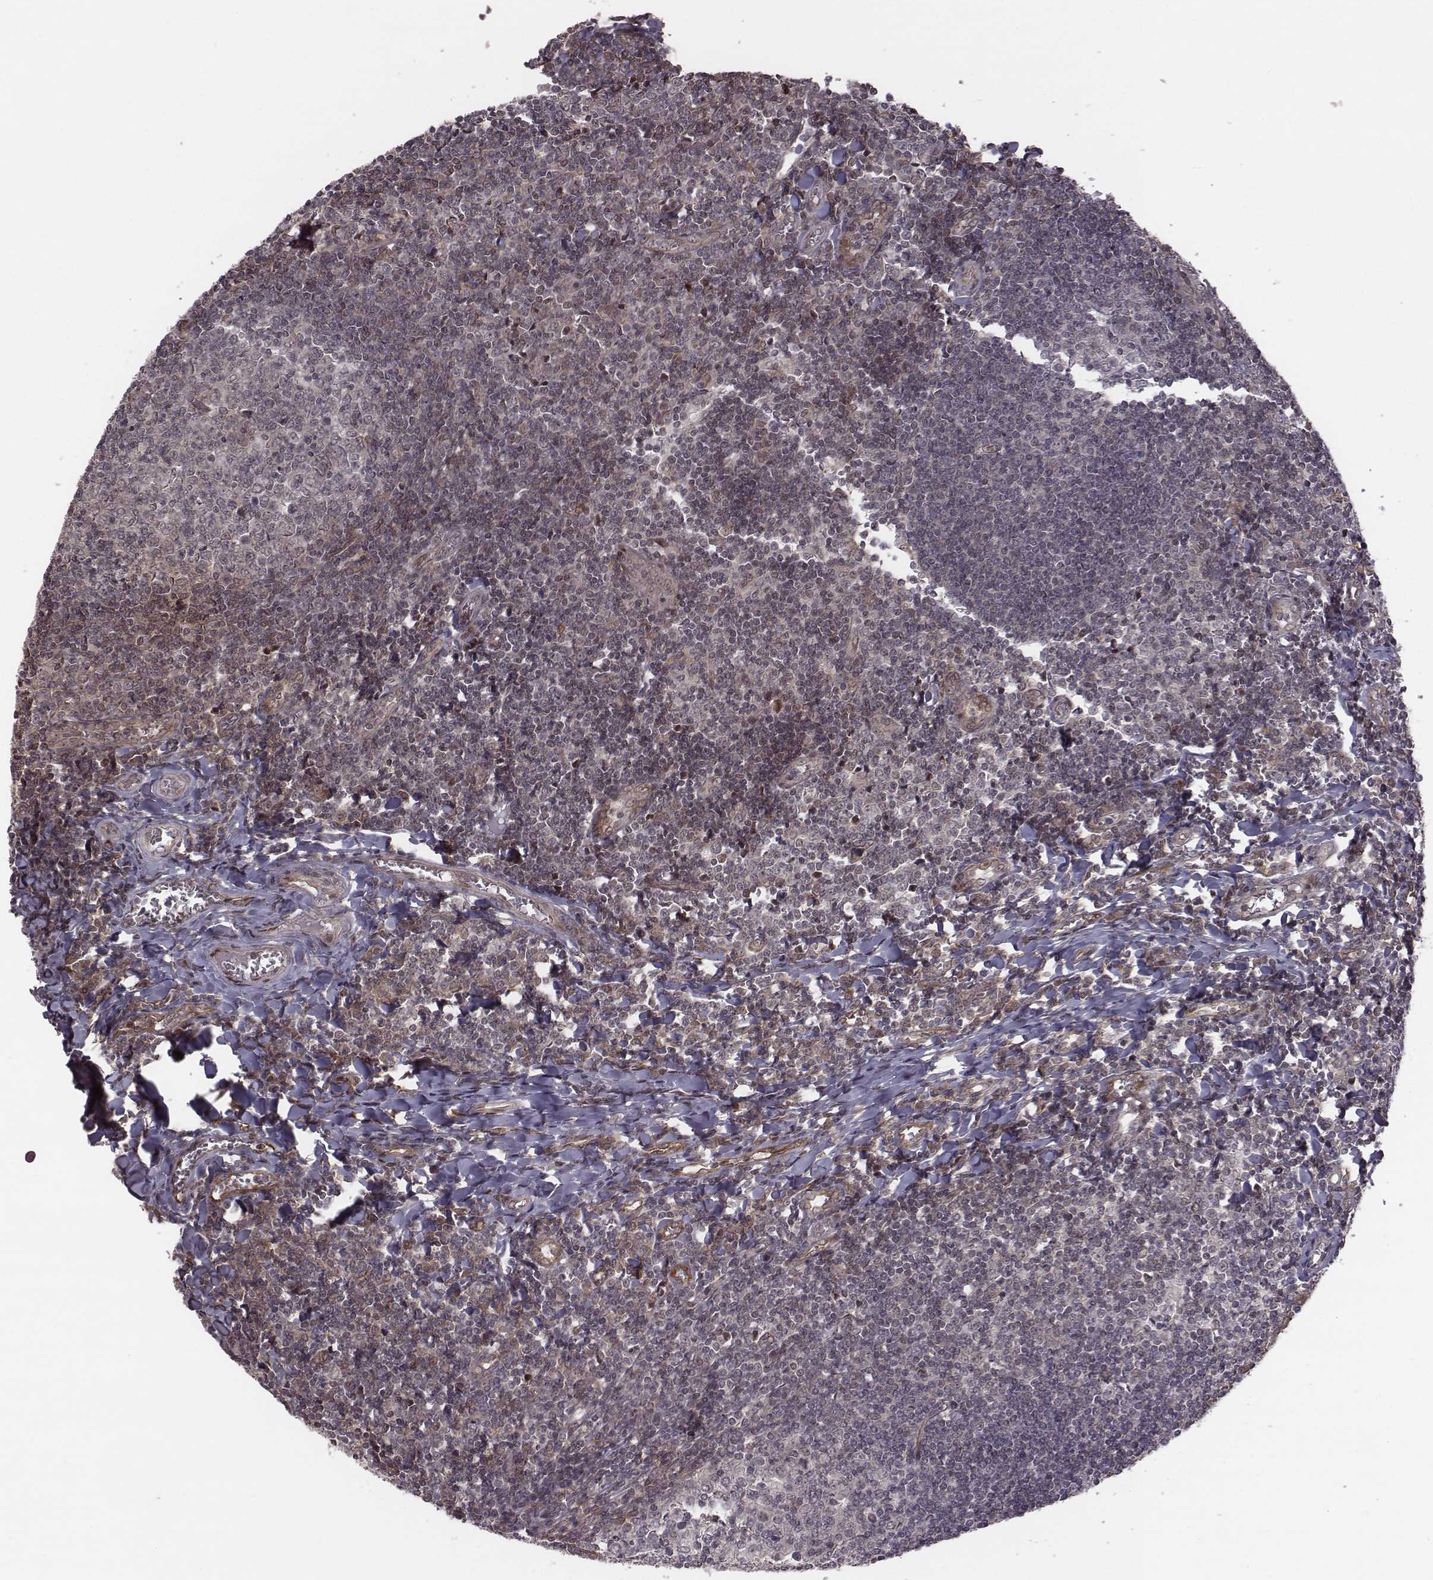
{"staining": {"intensity": "negative", "quantity": "none", "location": "none"}, "tissue": "tonsil", "cell_type": "Germinal center cells", "image_type": "normal", "snomed": [{"axis": "morphology", "description": "Normal tissue, NOS"}, {"axis": "topography", "description": "Tonsil"}], "caption": "The photomicrograph displays no significant expression in germinal center cells of tonsil.", "gene": "RPL3", "patient": {"sex": "female", "age": 12}}